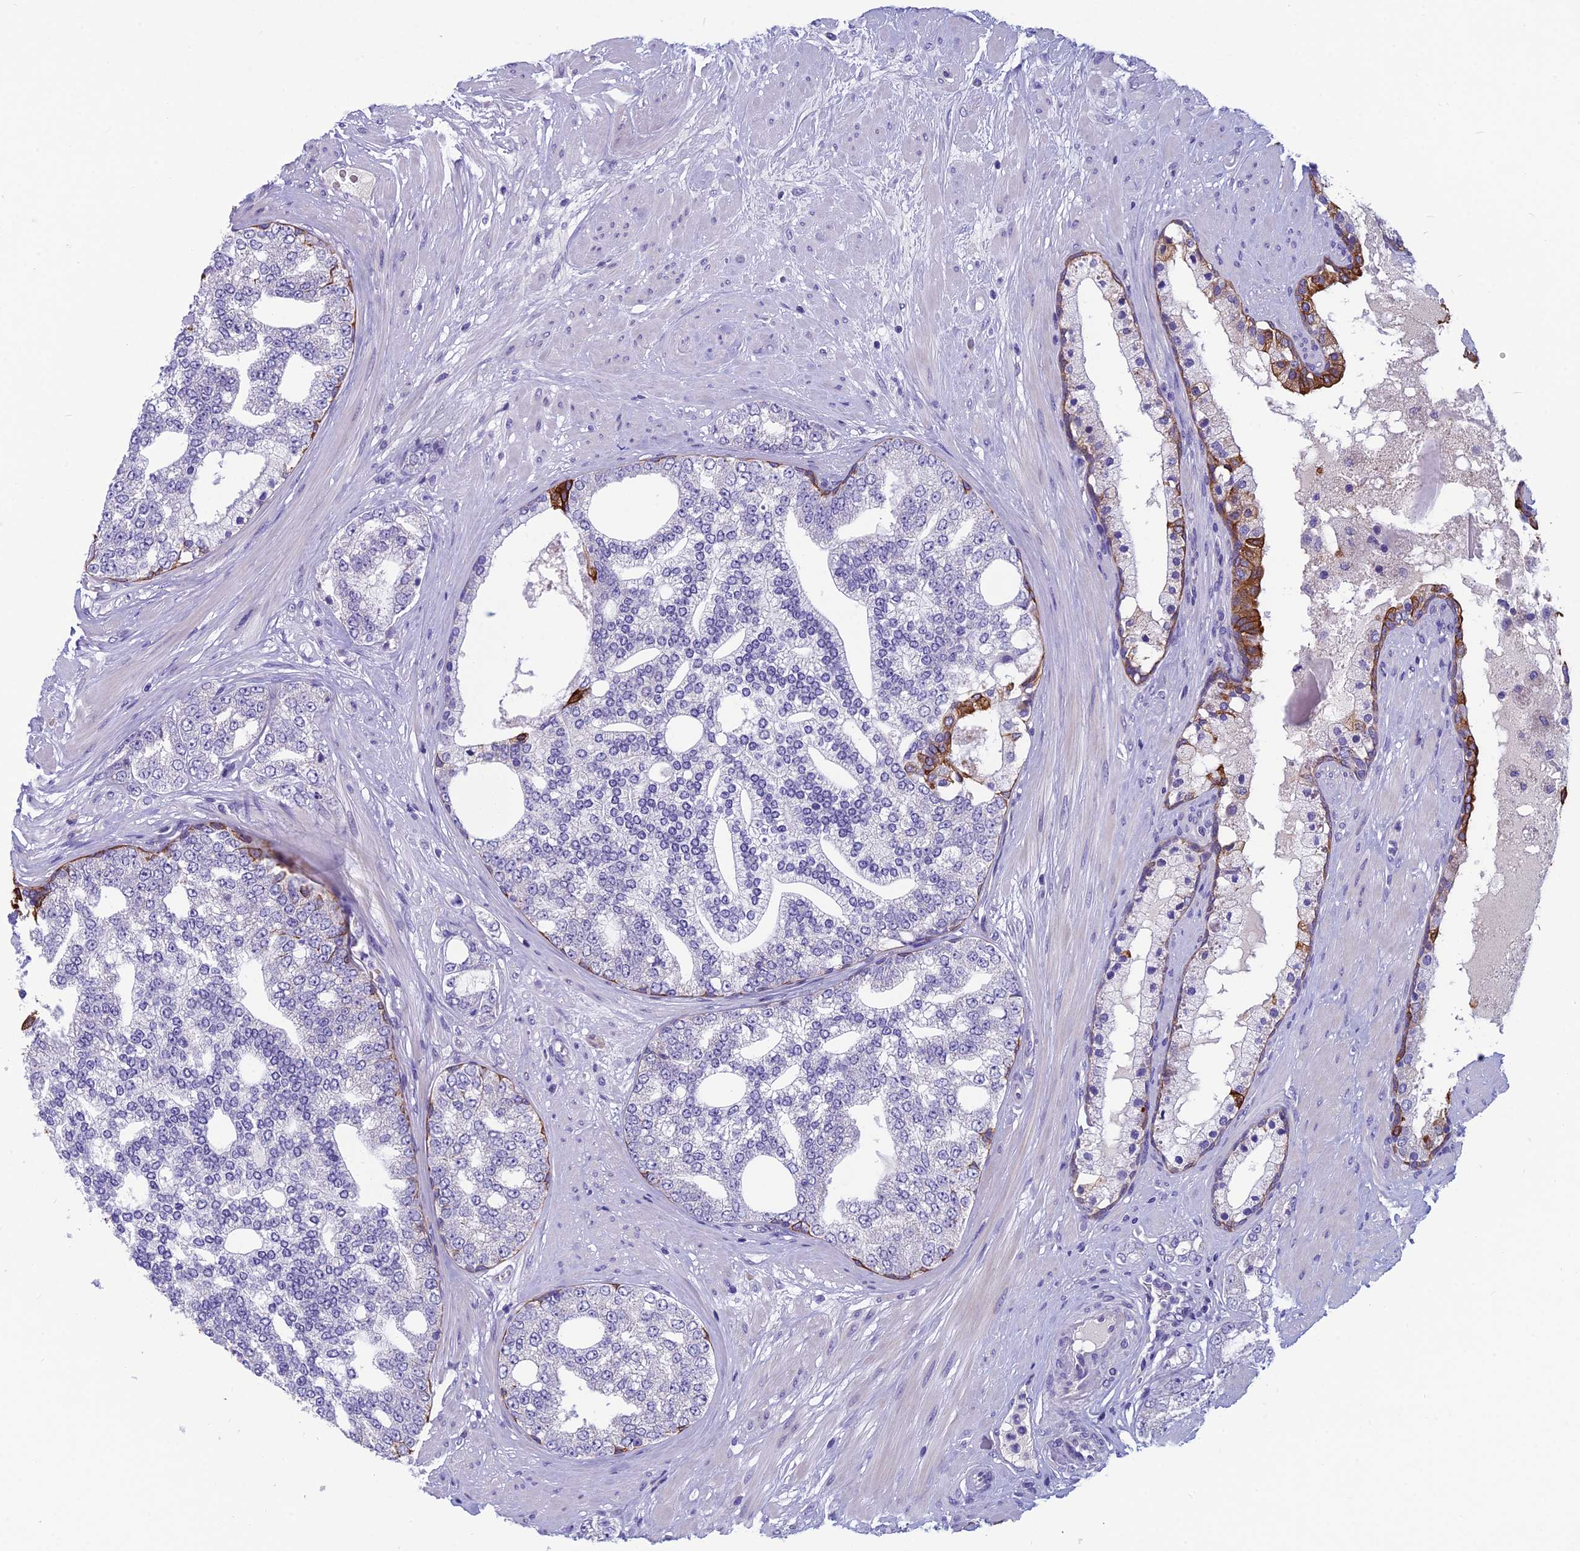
{"staining": {"intensity": "negative", "quantity": "none", "location": "none"}, "tissue": "prostate cancer", "cell_type": "Tumor cells", "image_type": "cancer", "snomed": [{"axis": "morphology", "description": "Adenocarcinoma, High grade"}, {"axis": "topography", "description": "Prostate"}], "caption": "Immunohistochemical staining of prostate cancer exhibits no significant positivity in tumor cells.", "gene": "RBM41", "patient": {"sex": "male", "age": 64}}